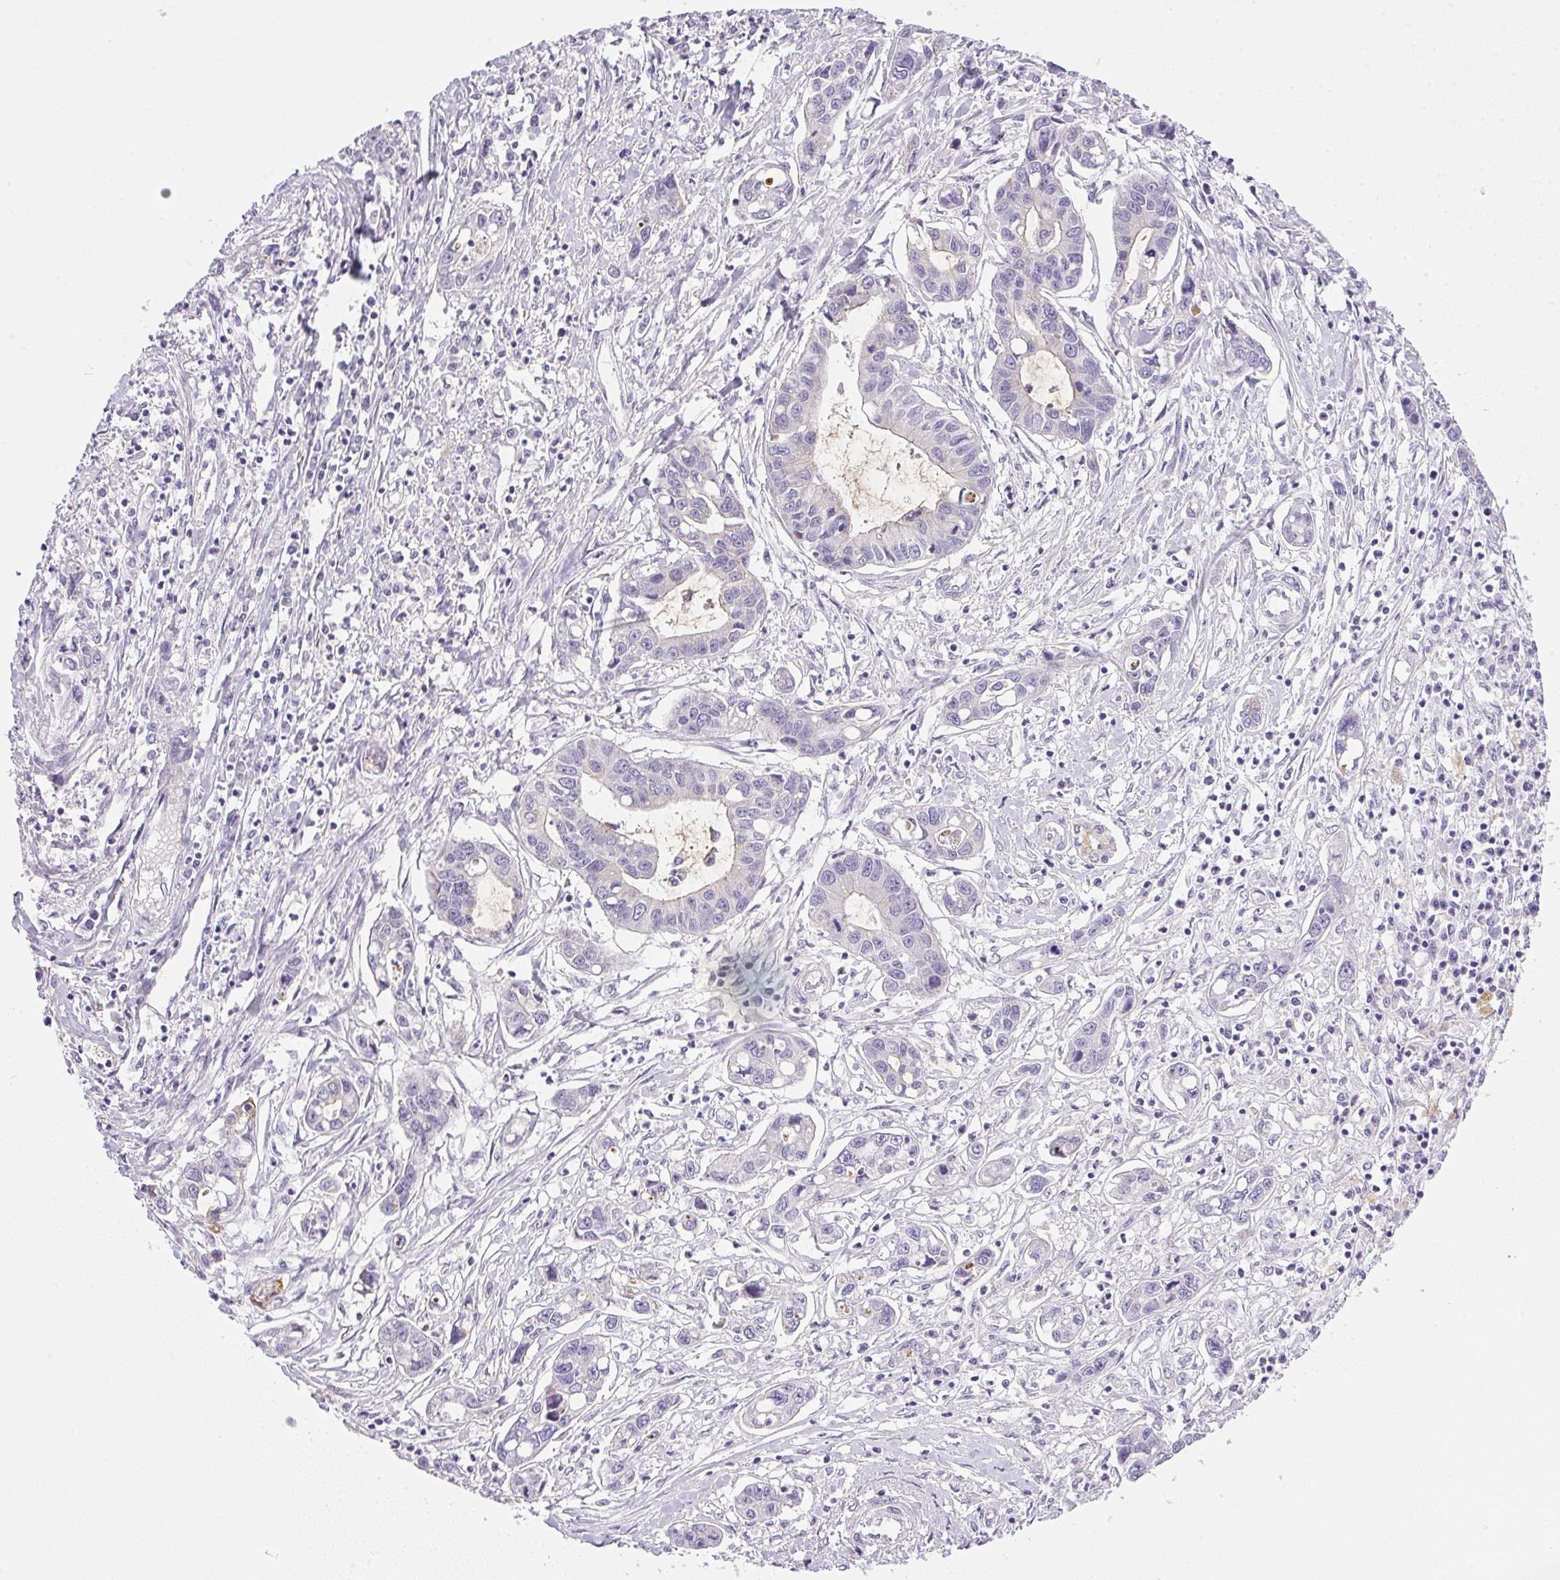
{"staining": {"intensity": "negative", "quantity": "none", "location": "none"}, "tissue": "liver cancer", "cell_type": "Tumor cells", "image_type": "cancer", "snomed": [{"axis": "morphology", "description": "Cholangiocarcinoma"}, {"axis": "topography", "description": "Liver"}], "caption": "IHC micrograph of human liver cancer stained for a protein (brown), which reveals no positivity in tumor cells.", "gene": "SLC17A7", "patient": {"sex": "male", "age": 58}}